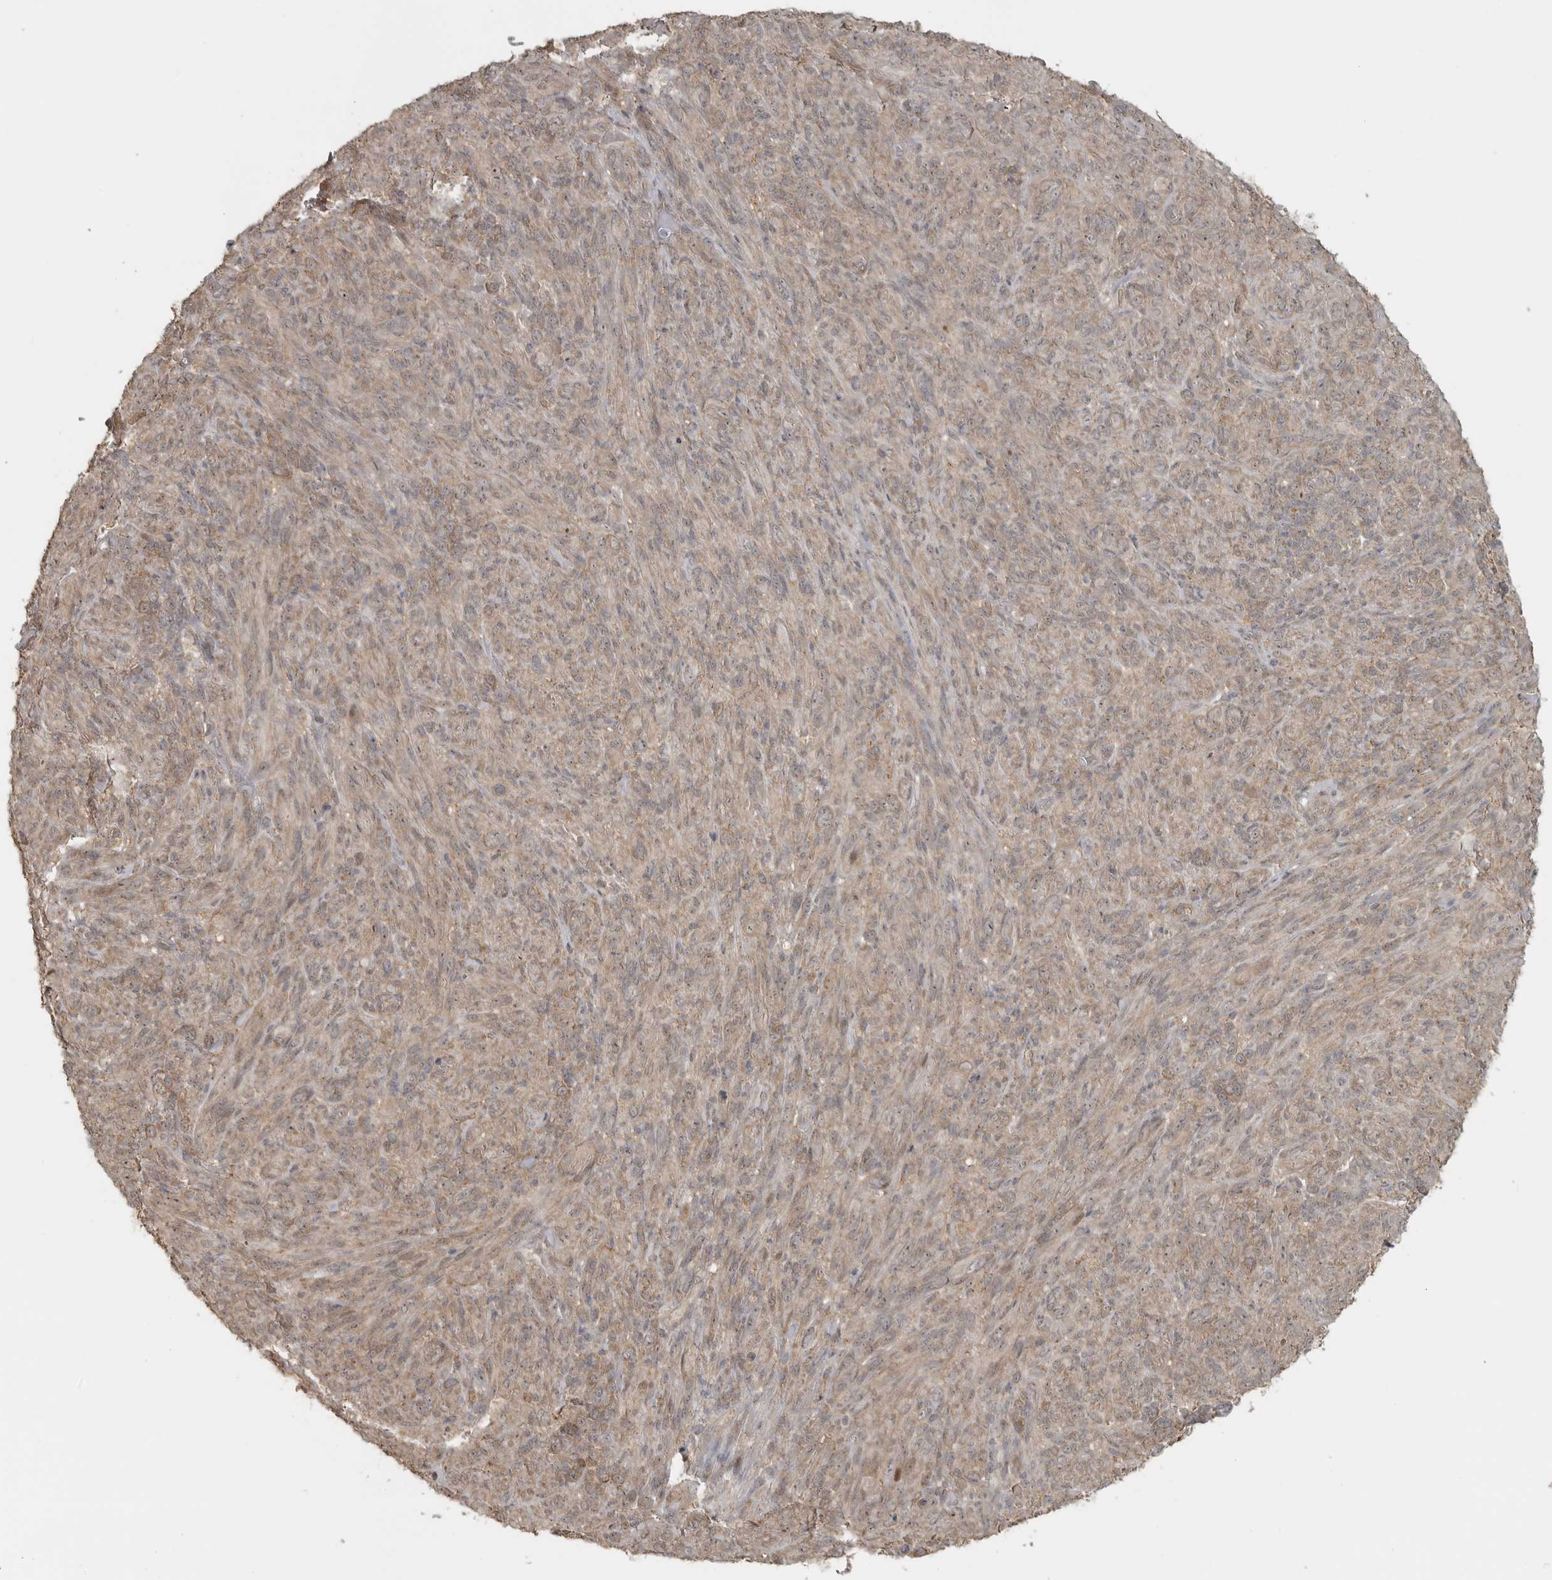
{"staining": {"intensity": "weak", "quantity": ">75%", "location": "cytoplasmic/membranous"}, "tissue": "melanoma", "cell_type": "Tumor cells", "image_type": "cancer", "snomed": [{"axis": "morphology", "description": "Malignant melanoma, NOS"}, {"axis": "topography", "description": "Skin of head"}], "caption": "Malignant melanoma stained for a protein (brown) exhibits weak cytoplasmic/membranous positive expression in about >75% of tumor cells.", "gene": "LLGL1", "patient": {"sex": "male", "age": 96}}